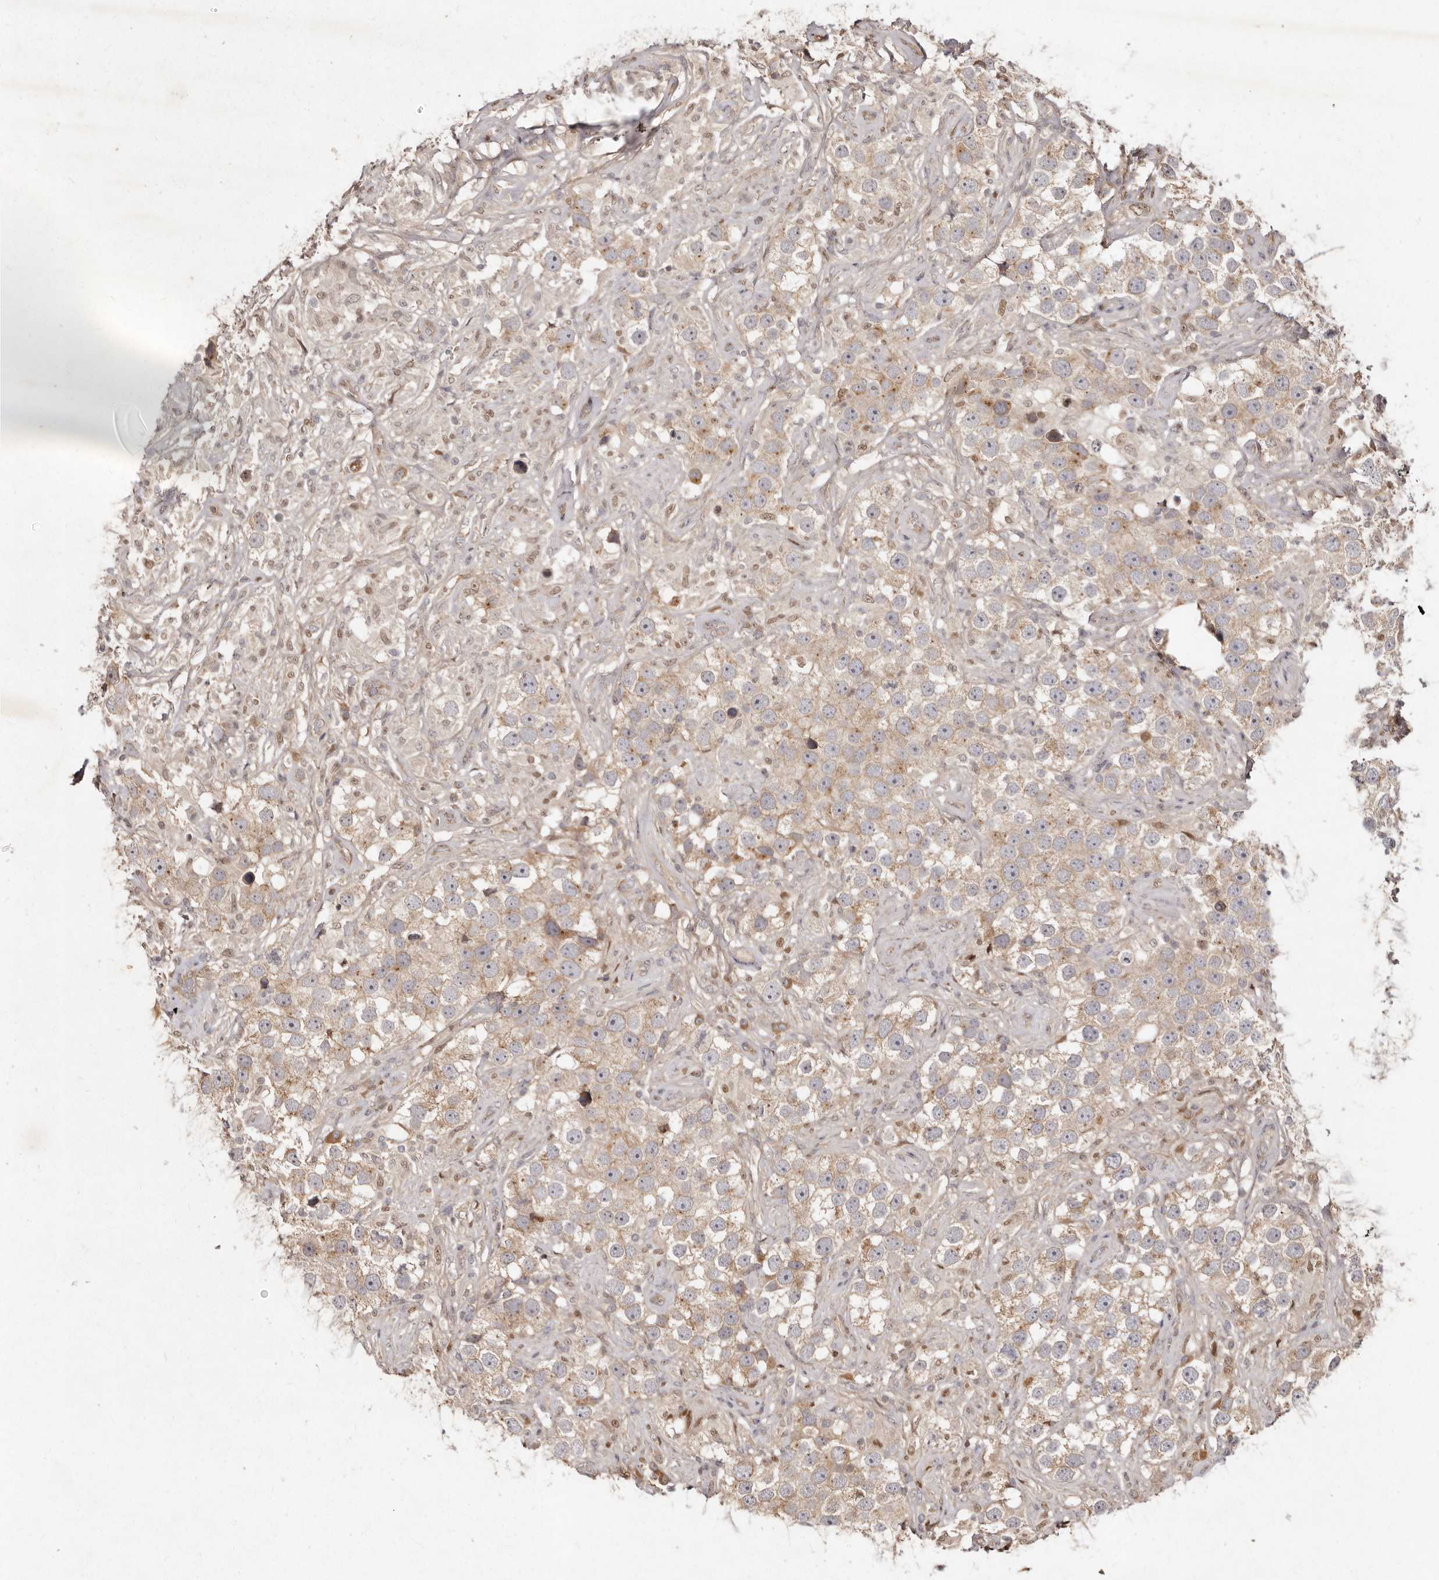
{"staining": {"intensity": "moderate", "quantity": "<25%", "location": "nuclear"}, "tissue": "testis cancer", "cell_type": "Tumor cells", "image_type": "cancer", "snomed": [{"axis": "morphology", "description": "Seminoma, NOS"}, {"axis": "topography", "description": "Testis"}], "caption": "A photomicrograph of human testis seminoma stained for a protein exhibits moderate nuclear brown staining in tumor cells. Nuclei are stained in blue.", "gene": "LCORL", "patient": {"sex": "male", "age": 49}}